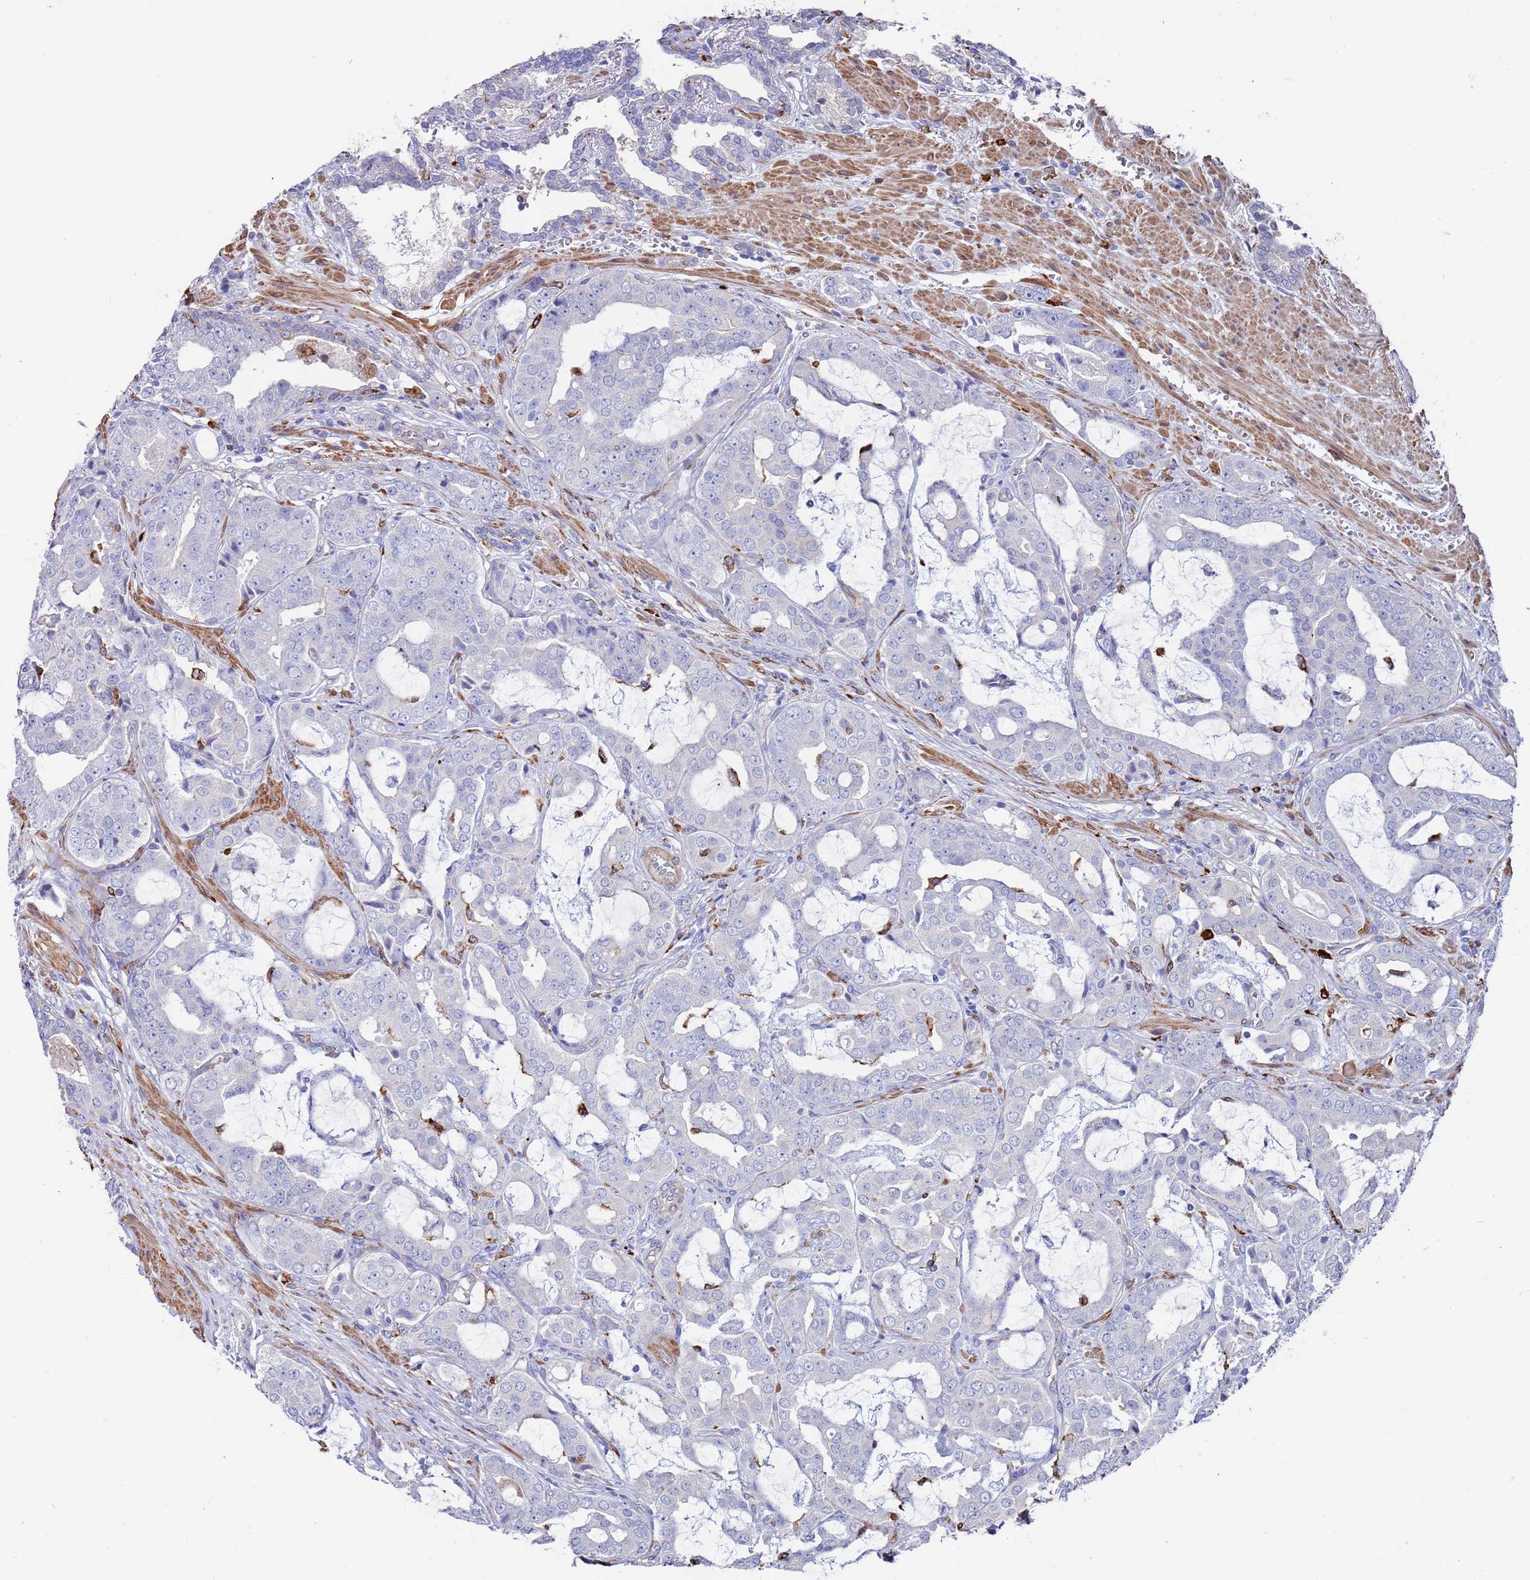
{"staining": {"intensity": "negative", "quantity": "none", "location": "none"}, "tissue": "prostate cancer", "cell_type": "Tumor cells", "image_type": "cancer", "snomed": [{"axis": "morphology", "description": "Adenocarcinoma, High grade"}, {"axis": "topography", "description": "Prostate"}], "caption": "Tumor cells show no significant staining in prostate cancer (high-grade adenocarcinoma).", "gene": "GREB1L", "patient": {"sex": "male", "age": 71}}